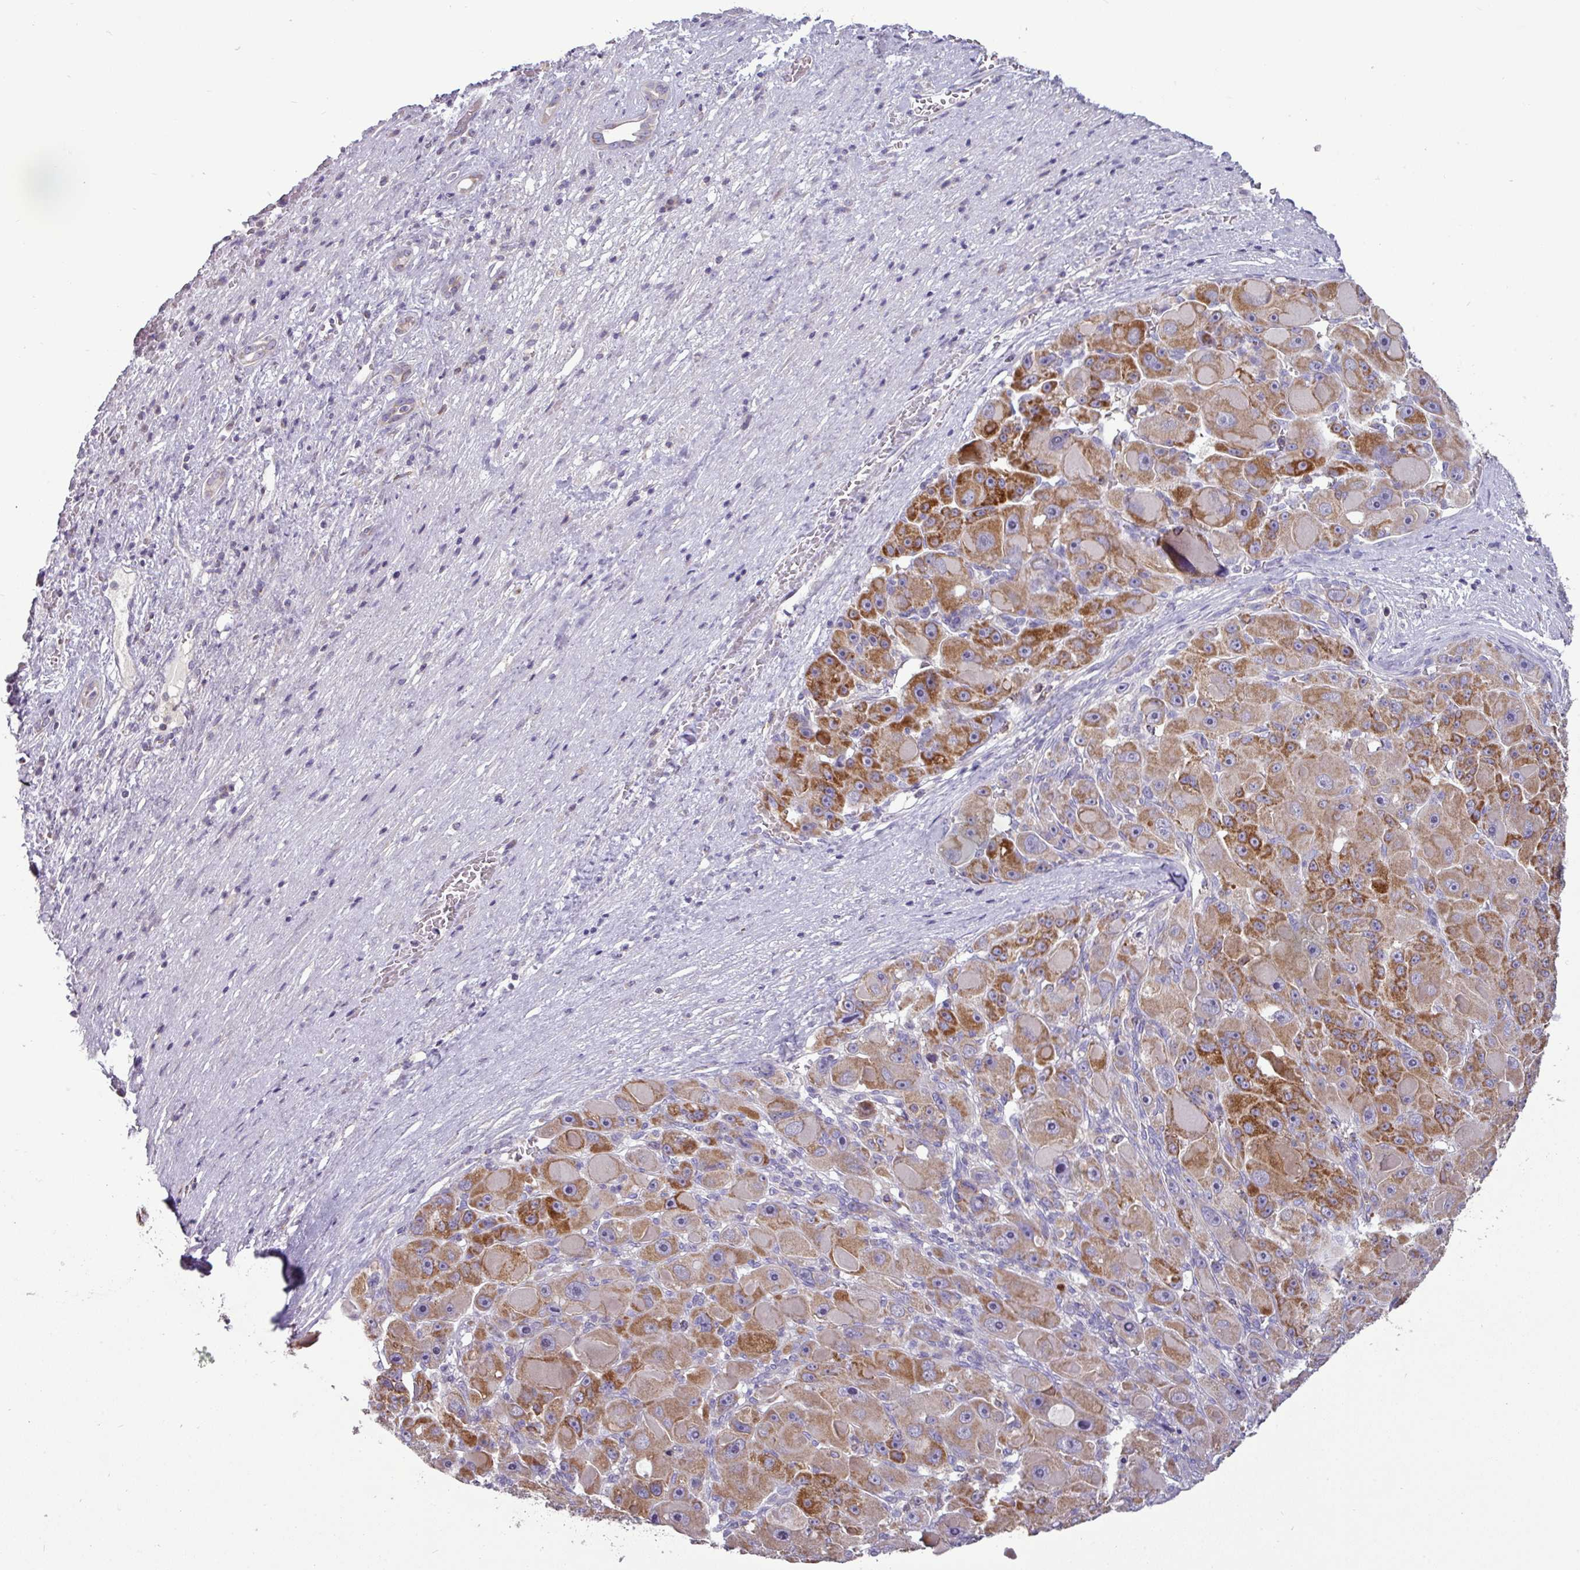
{"staining": {"intensity": "moderate", "quantity": ">75%", "location": "cytoplasmic/membranous"}, "tissue": "liver cancer", "cell_type": "Tumor cells", "image_type": "cancer", "snomed": [{"axis": "morphology", "description": "Carcinoma, Hepatocellular, NOS"}, {"axis": "topography", "description": "Liver"}], "caption": "Immunohistochemical staining of liver hepatocellular carcinoma exhibits moderate cytoplasmic/membranous protein staining in approximately >75% of tumor cells.", "gene": "TRAPPC1", "patient": {"sex": "male", "age": 76}}